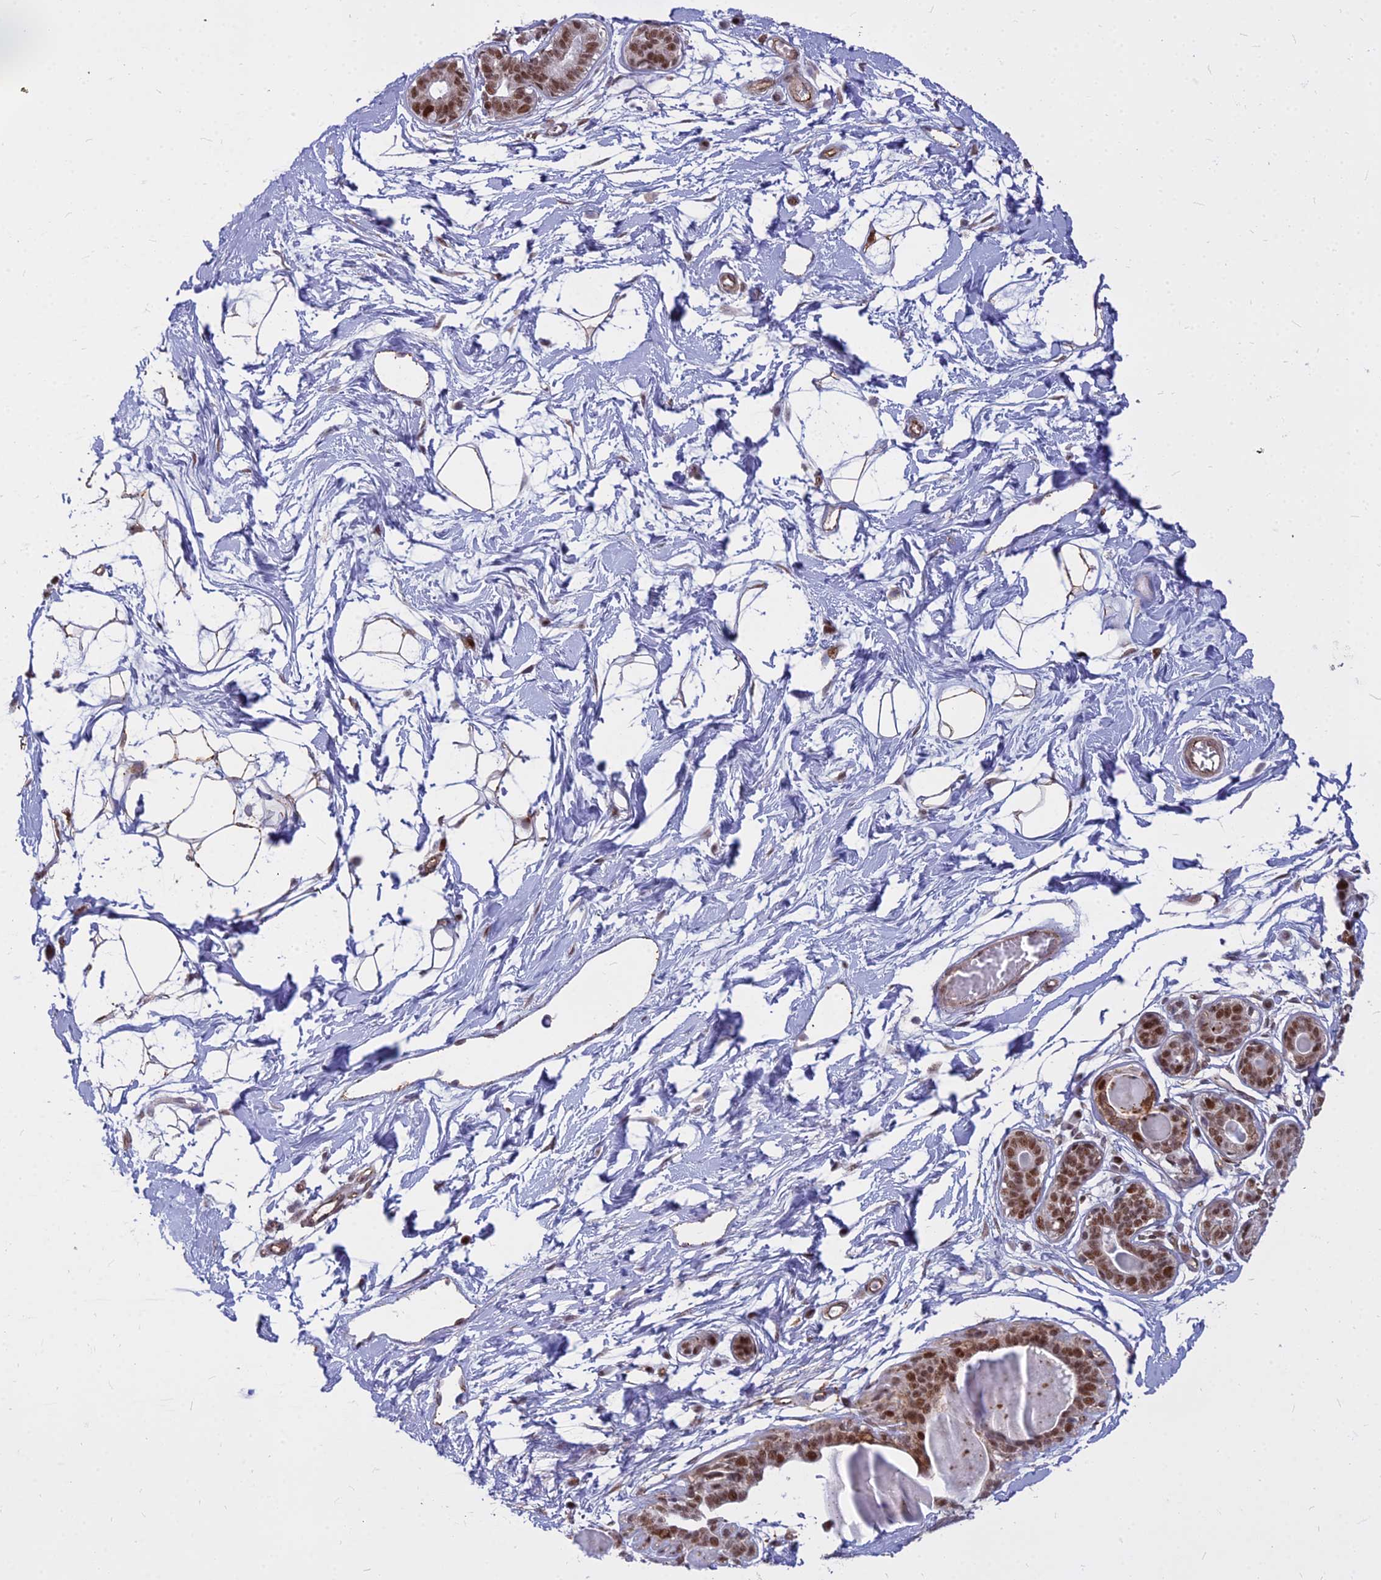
{"staining": {"intensity": "negative", "quantity": "none", "location": "none"}, "tissue": "breast", "cell_type": "Adipocytes", "image_type": "normal", "snomed": [{"axis": "morphology", "description": "Normal tissue, NOS"}, {"axis": "topography", "description": "Breast"}], "caption": "The photomicrograph exhibits no staining of adipocytes in benign breast.", "gene": "ALG10B", "patient": {"sex": "female", "age": 45}}